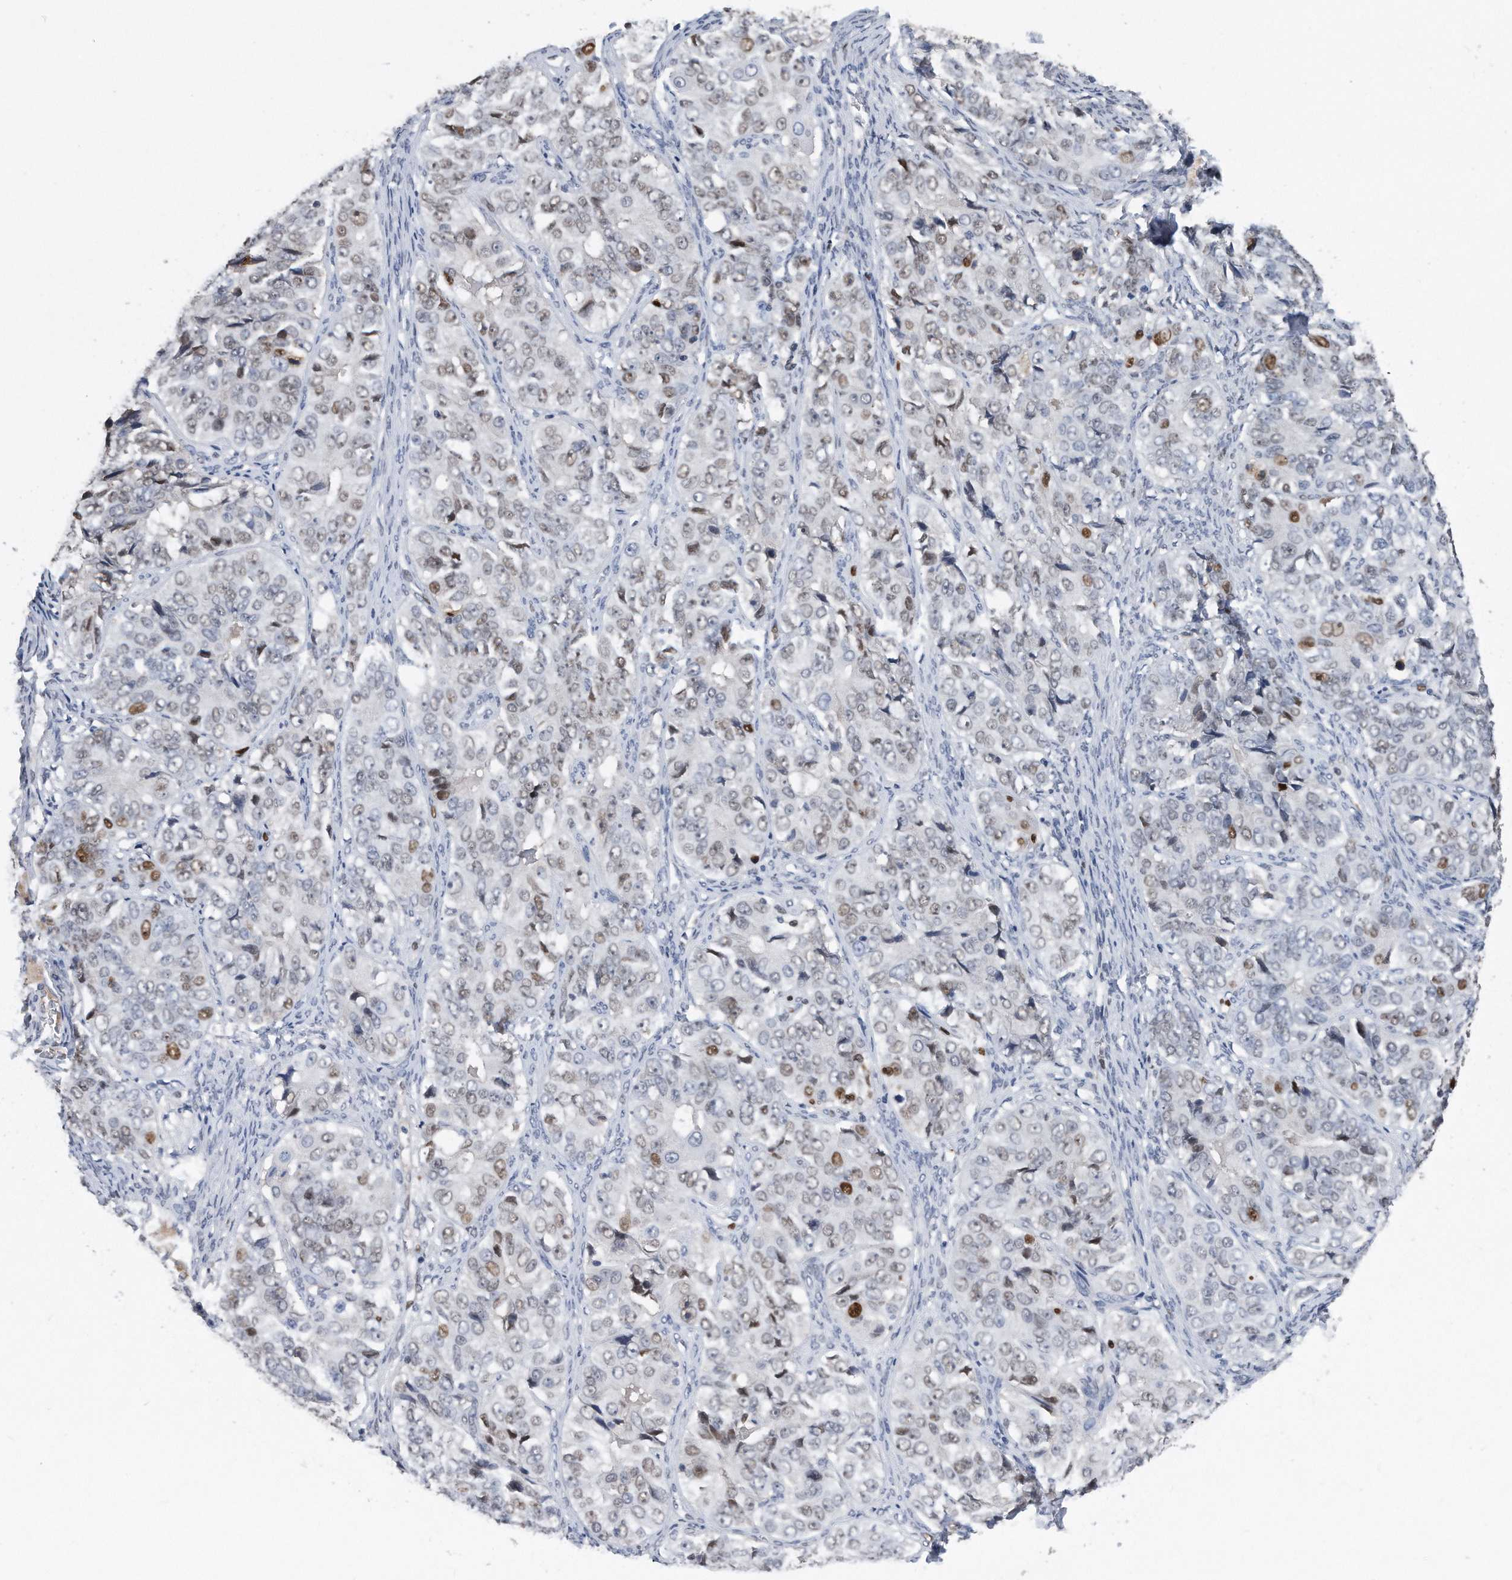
{"staining": {"intensity": "moderate", "quantity": "25%-75%", "location": "nuclear"}, "tissue": "ovarian cancer", "cell_type": "Tumor cells", "image_type": "cancer", "snomed": [{"axis": "morphology", "description": "Carcinoma, endometroid"}, {"axis": "topography", "description": "Ovary"}], "caption": "Immunohistochemical staining of human ovarian endometroid carcinoma exhibits medium levels of moderate nuclear staining in approximately 25%-75% of tumor cells.", "gene": "PCNA", "patient": {"sex": "female", "age": 51}}